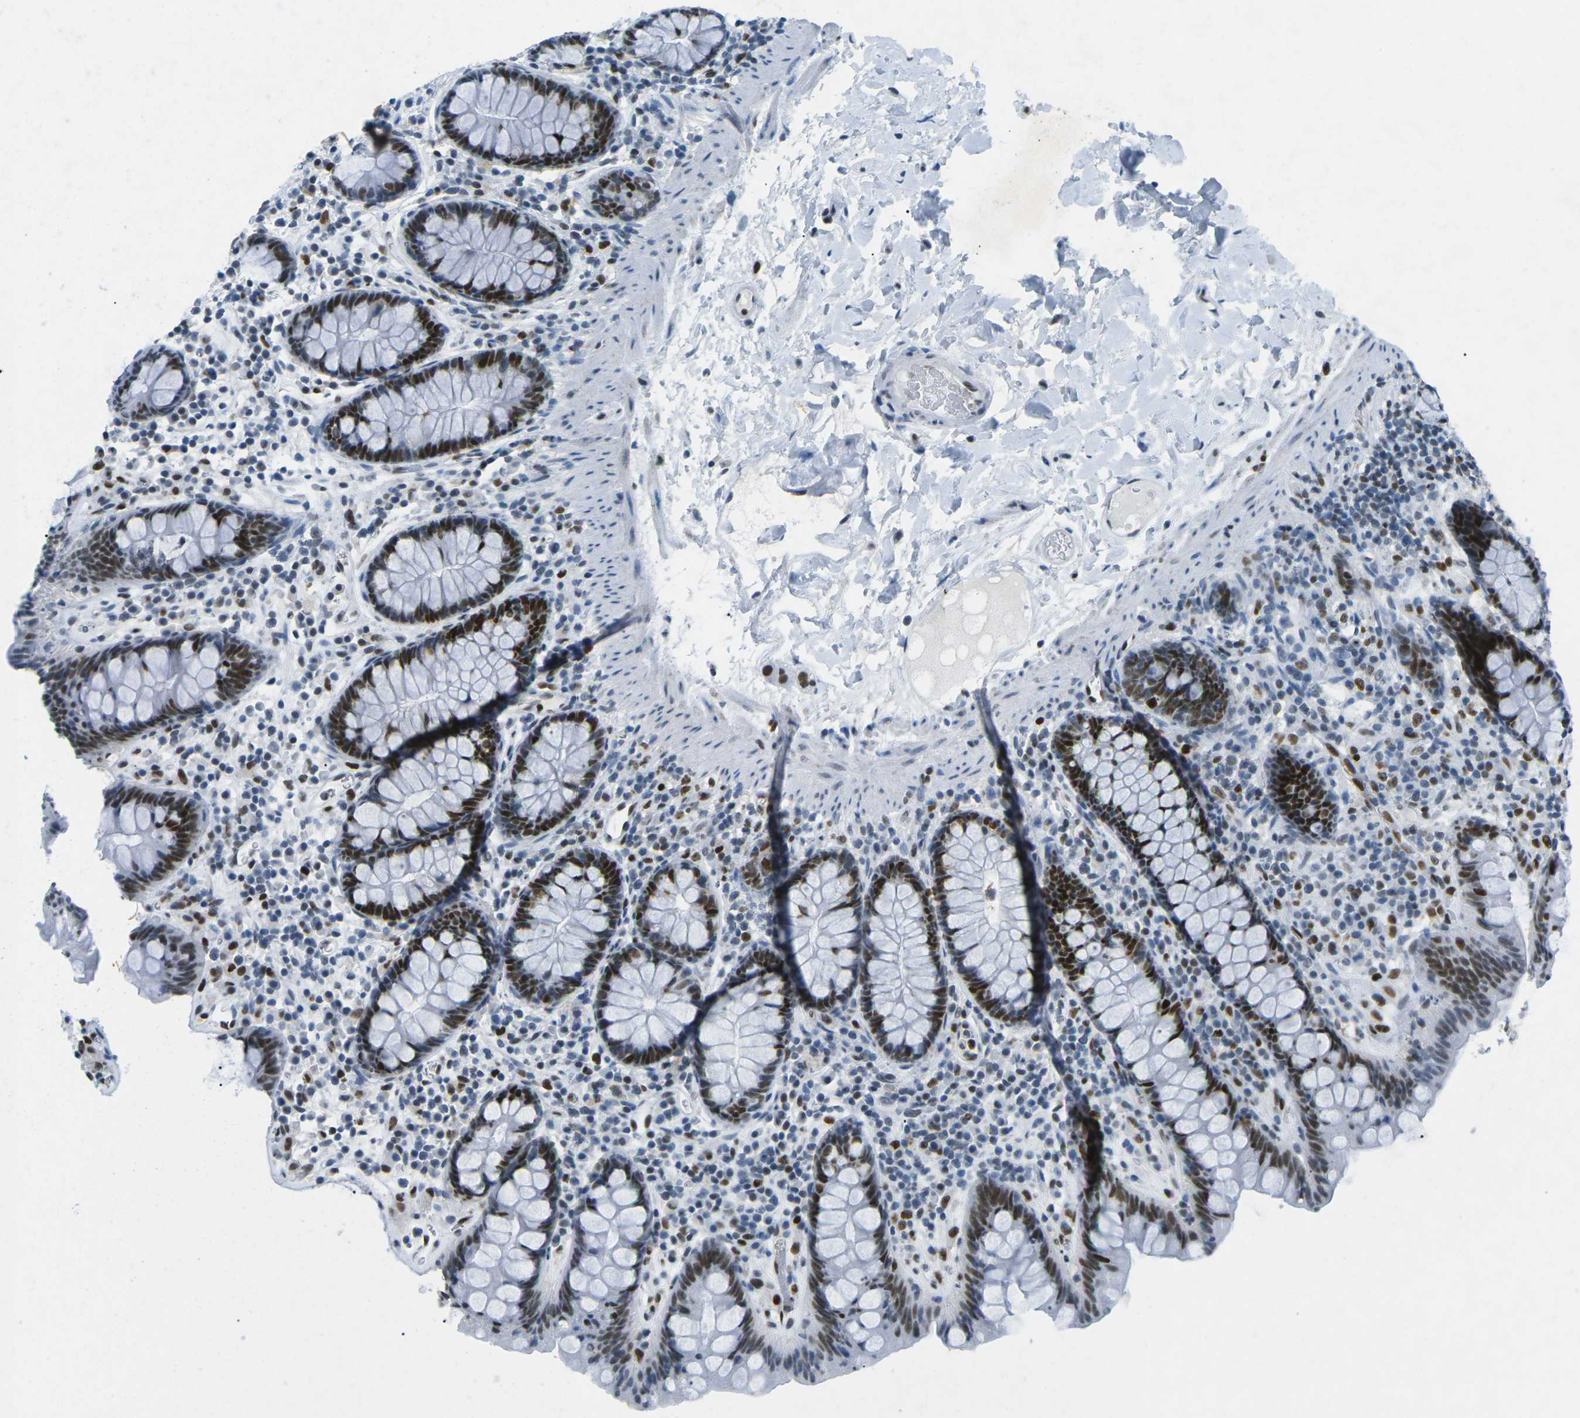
{"staining": {"intensity": "moderate", "quantity": "25%-75%", "location": "nuclear"}, "tissue": "colon", "cell_type": "Endothelial cells", "image_type": "normal", "snomed": [{"axis": "morphology", "description": "Normal tissue, NOS"}, {"axis": "topography", "description": "Colon"}], "caption": "Endothelial cells display moderate nuclear expression in approximately 25%-75% of cells in normal colon. Ihc stains the protein in brown and the nuclei are stained blue.", "gene": "RB1", "patient": {"sex": "female", "age": 80}}